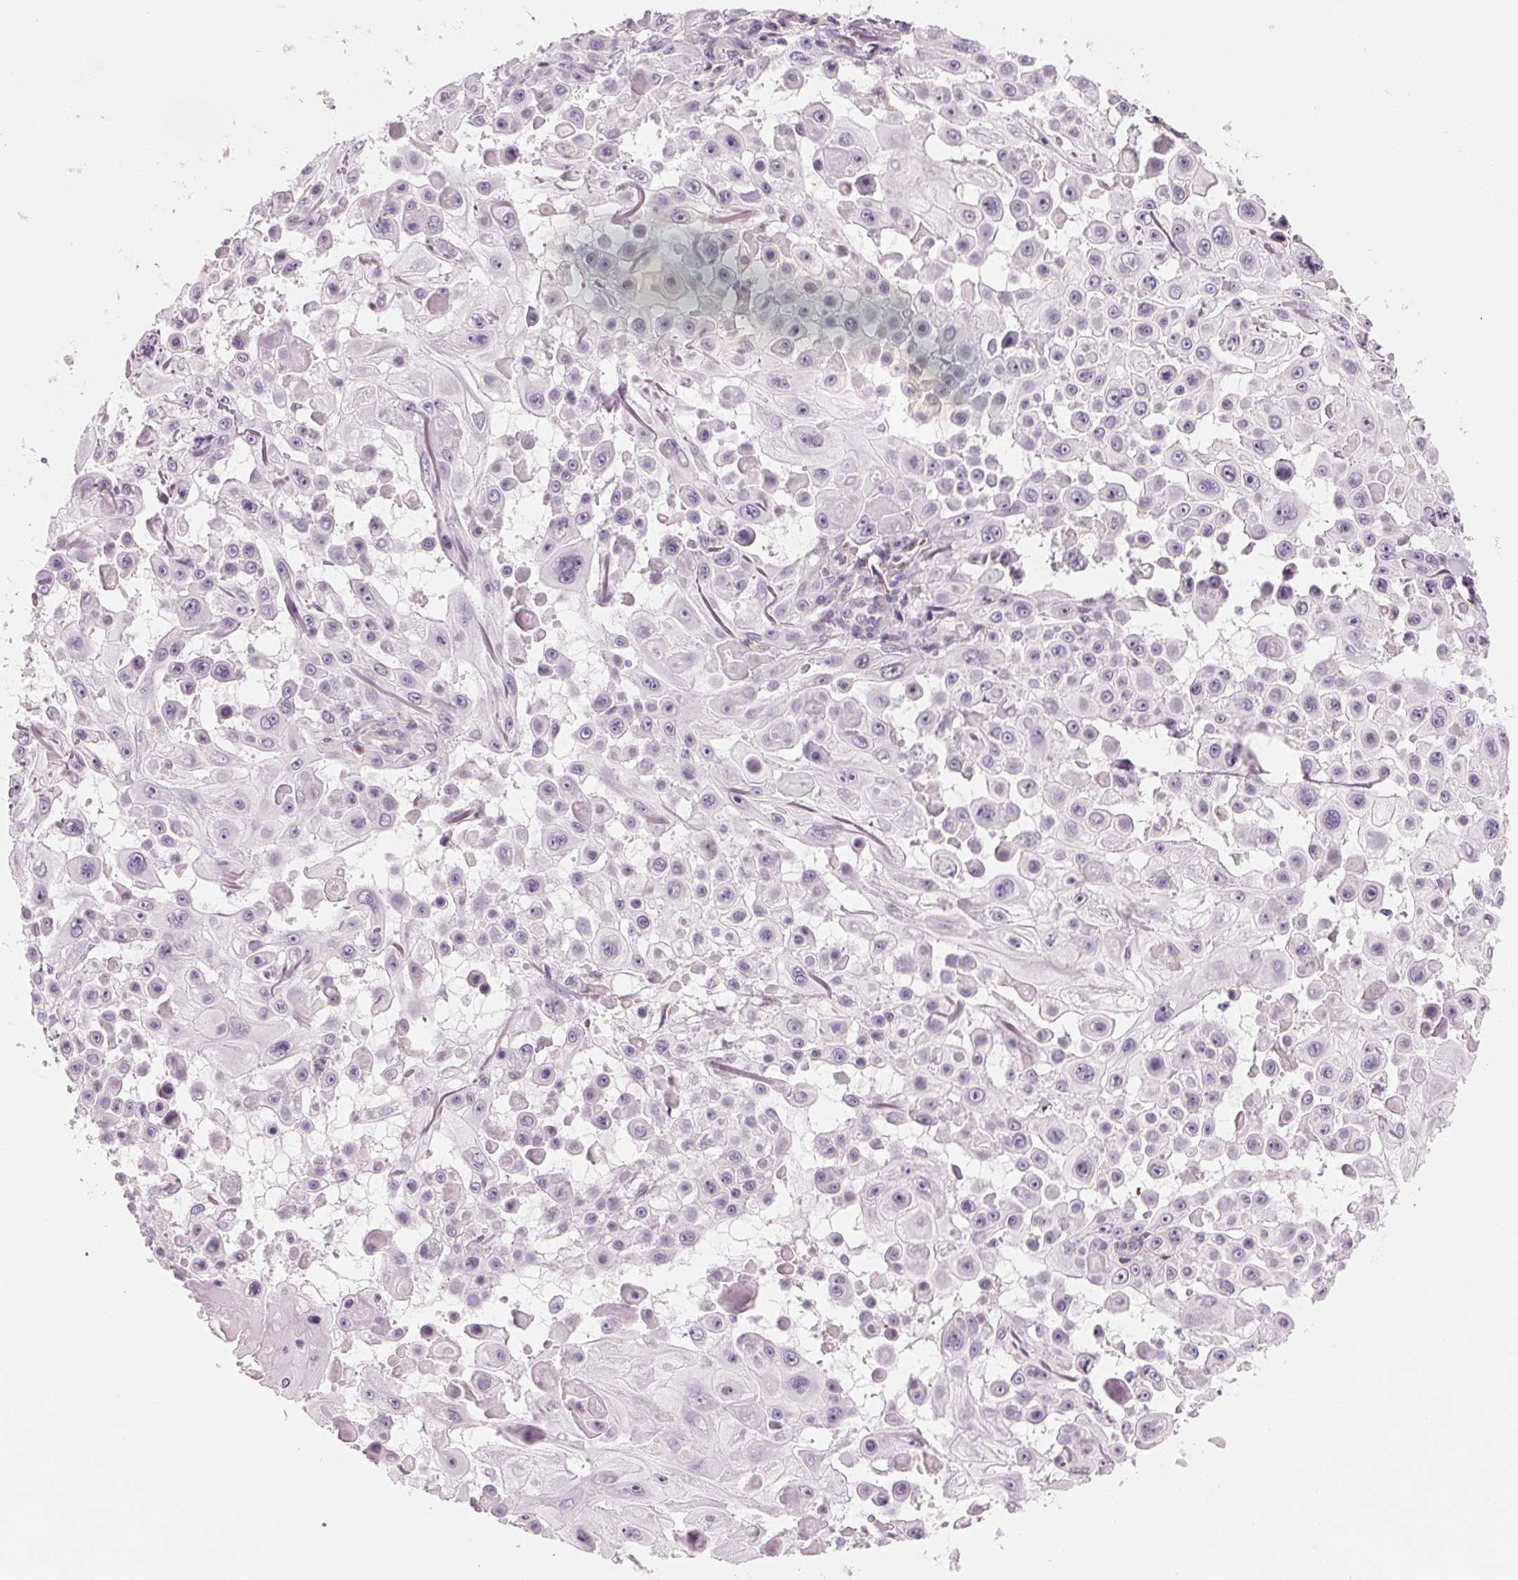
{"staining": {"intensity": "negative", "quantity": "none", "location": "none"}, "tissue": "skin cancer", "cell_type": "Tumor cells", "image_type": "cancer", "snomed": [{"axis": "morphology", "description": "Squamous cell carcinoma, NOS"}, {"axis": "topography", "description": "Skin"}], "caption": "The image demonstrates no staining of tumor cells in skin squamous cell carcinoma.", "gene": "IL9R", "patient": {"sex": "male", "age": 91}}